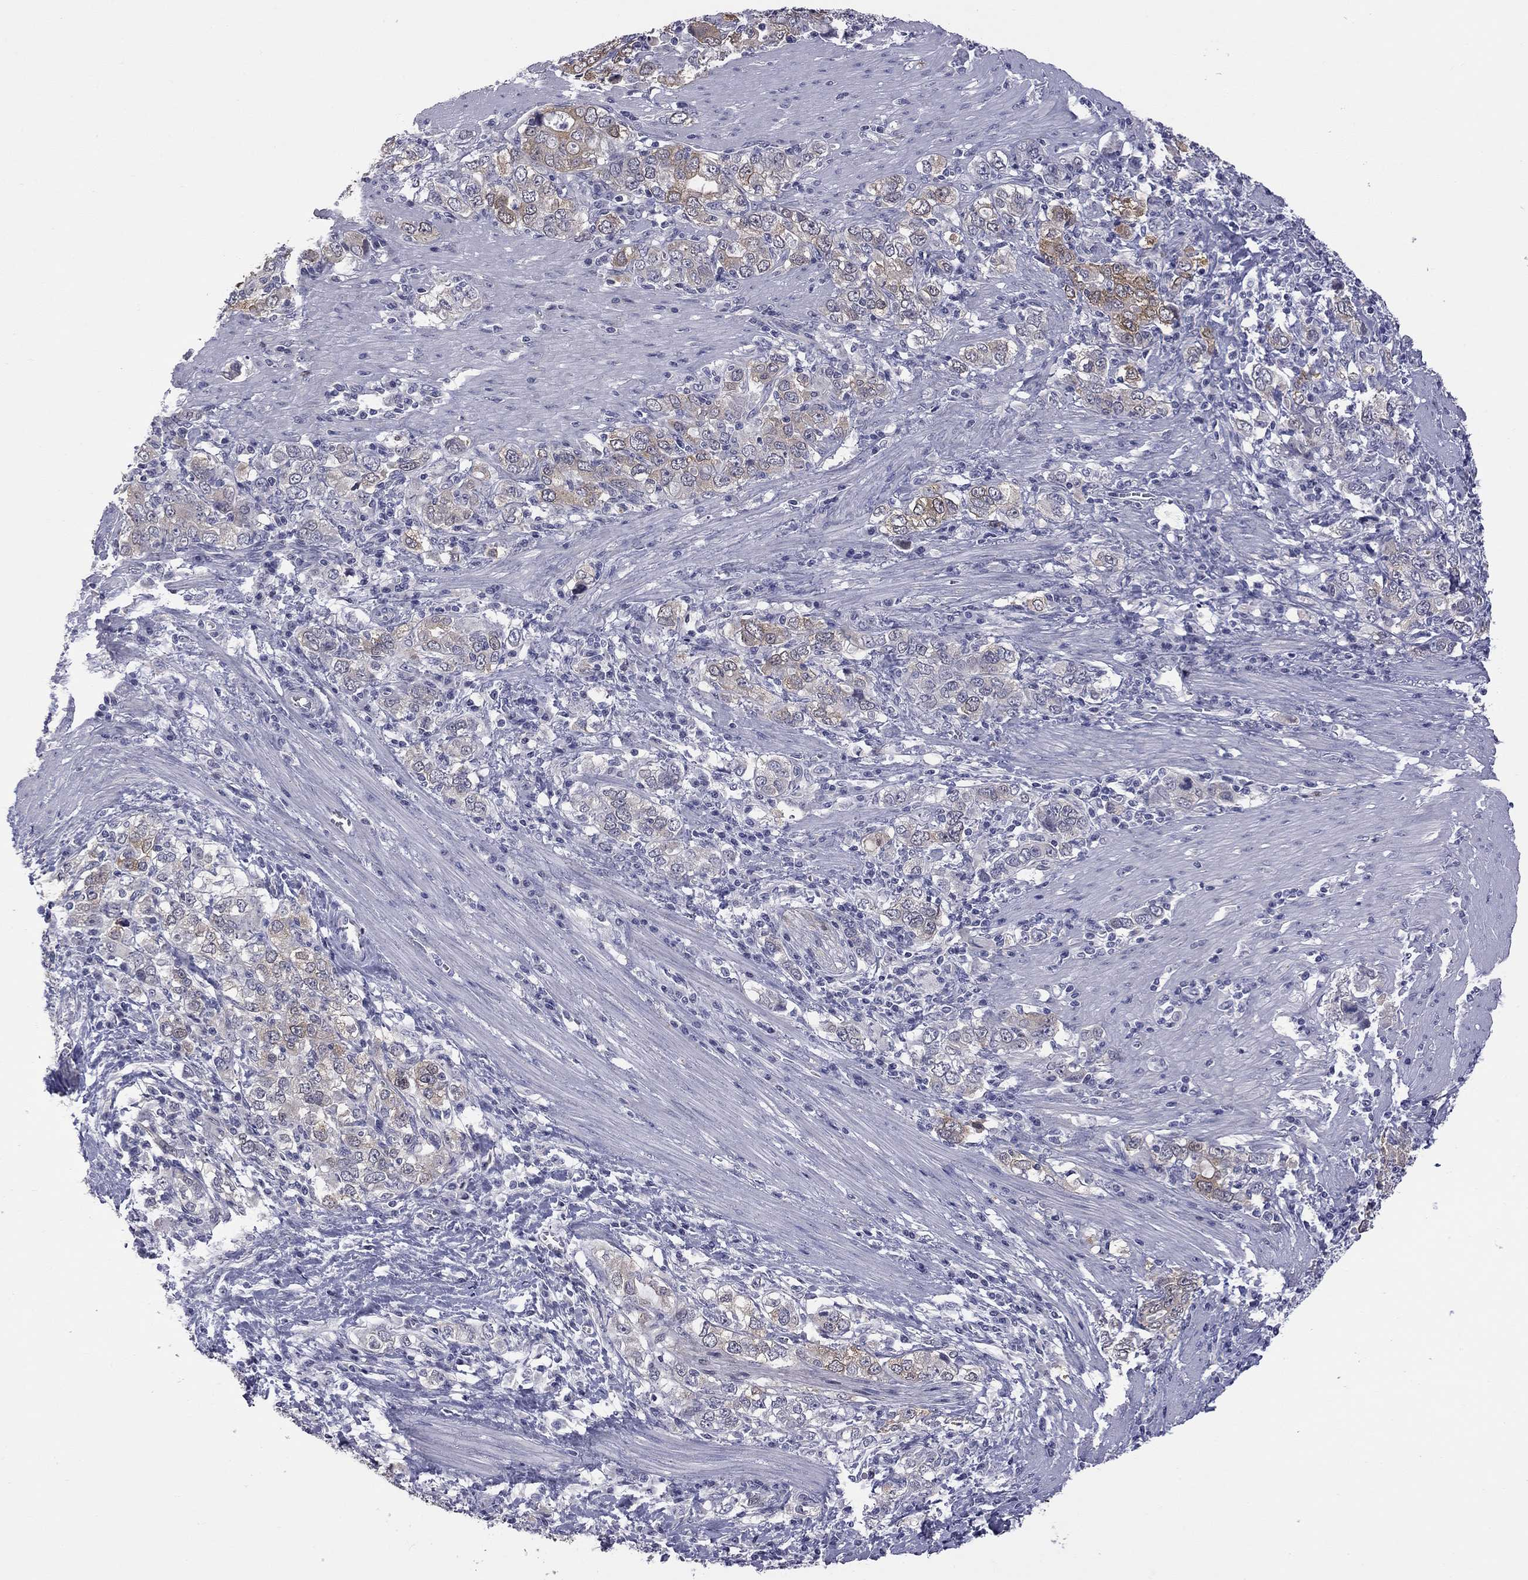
{"staining": {"intensity": "moderate", "quantity": "25%-75%", "location": "cytoplasmic/membranous"}, "tissue": "stomach cancer", "cell_type": "Tumor cells", "image_type": "cancer", "snomed": [{"axis": "morphology", "description": "Adenocarcinoma, NOS"}, {"axis": "topography", "description": "Stomach, lower"}], "caption": "Moderate cytoplasmic/membranous protein staining is seen in about 25%-75% of tumor cells in stomach cancer (adenocarcinoma).", "gene": "HYLS1", "patient": {"sex": "female", "age": 72}}